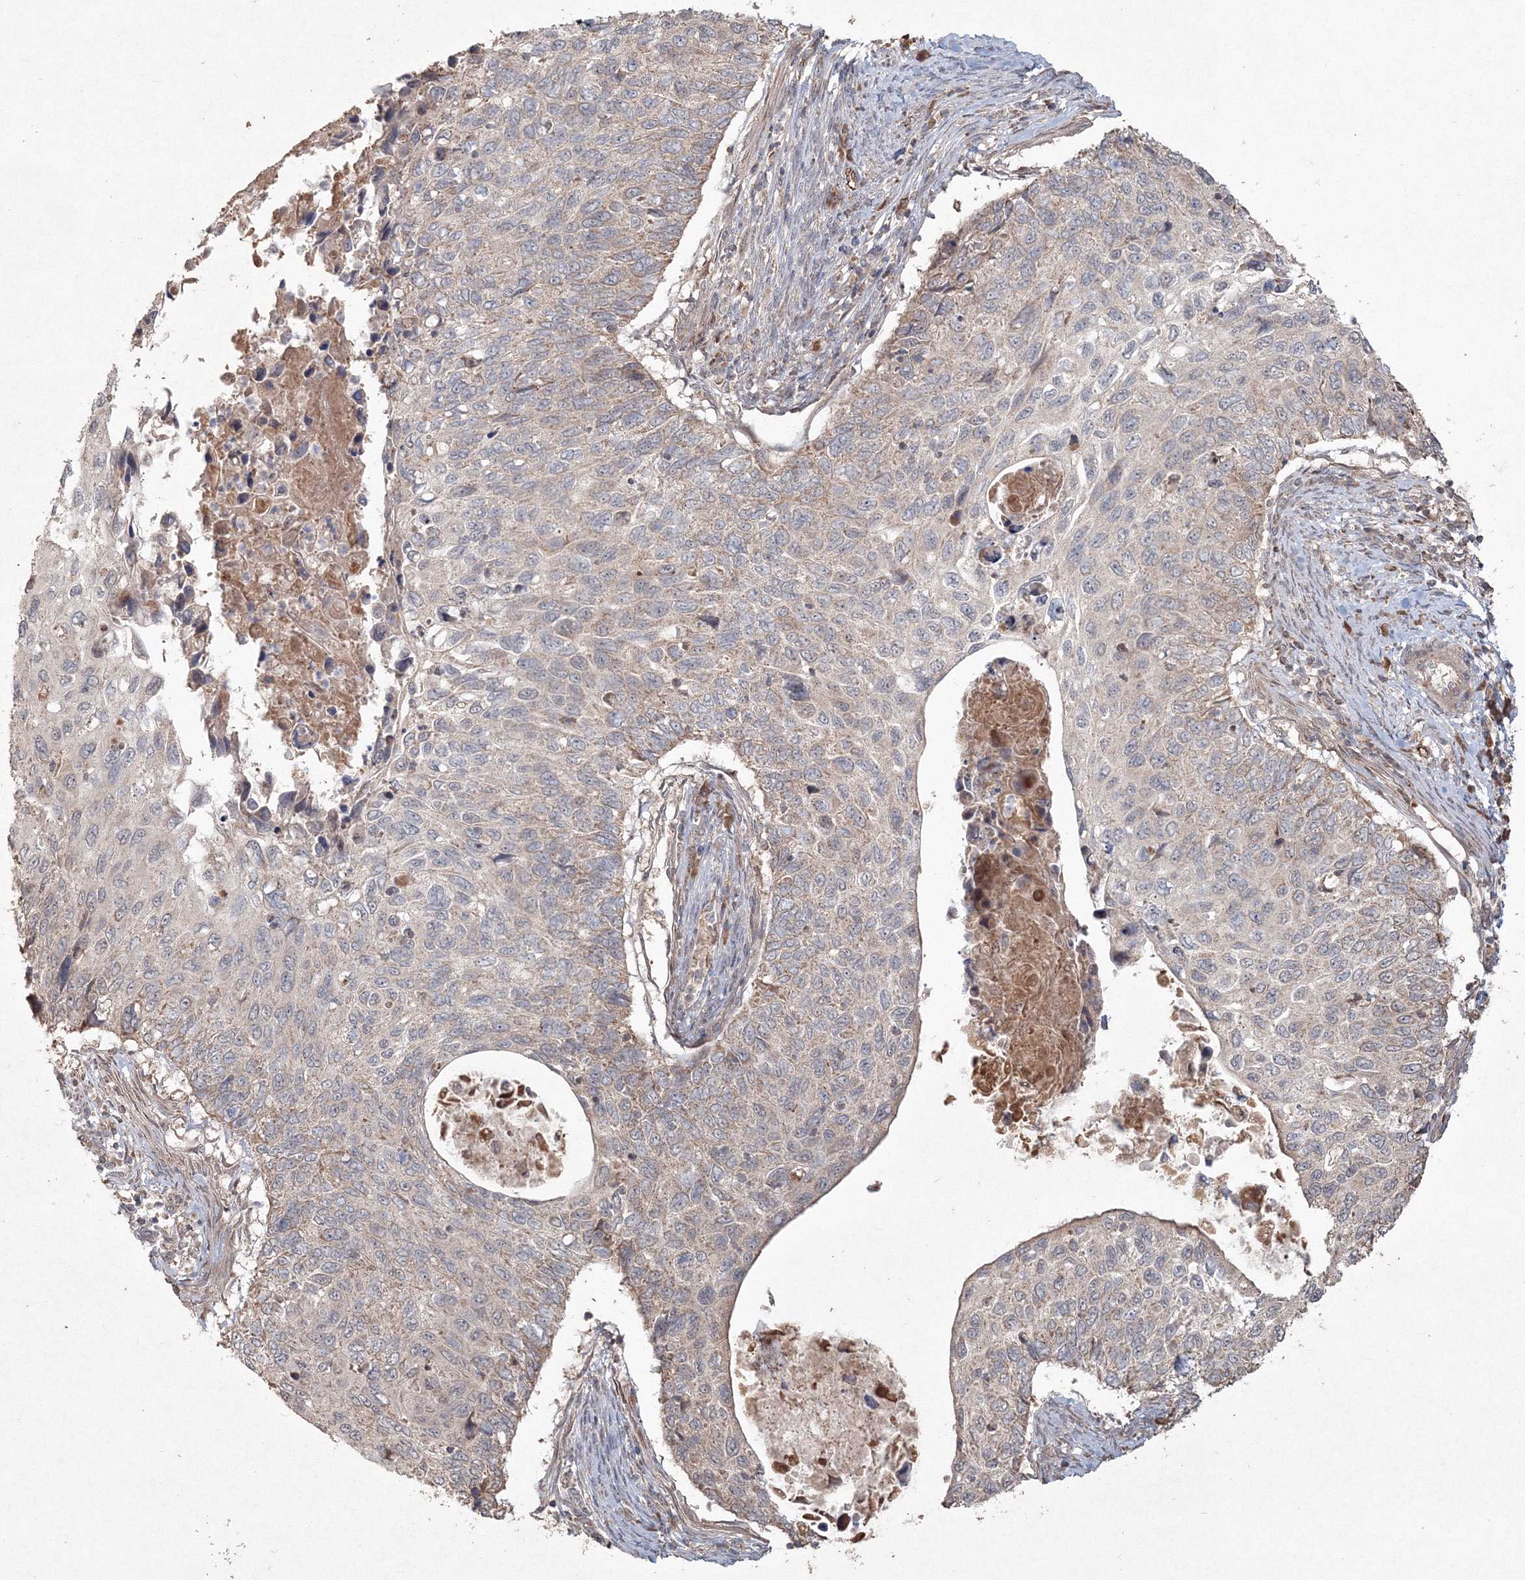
{"staining": {"intensity": "weak", "quantity": "25%-75%", "location": "cytoplasmic/membranous"}, "tissue": "cervical cancer", "cell_type": "Tumor cells", "image_type": "cancer", "snomed": [{"axis": "morphology", "description": "Squamous cell carcinoma, NOS"}, {"axis": "topography", "description": "Cervix"}], "caption": "Cervical cancer (squamous cell carcinoma) stained for a protein (brown) exhibits weak cytoplasmic/membranous positive expression in approximately 25%-75% of tumor cells.", "gene": "ANAPC16", "patient": {"sex": "female", "age": 70}}